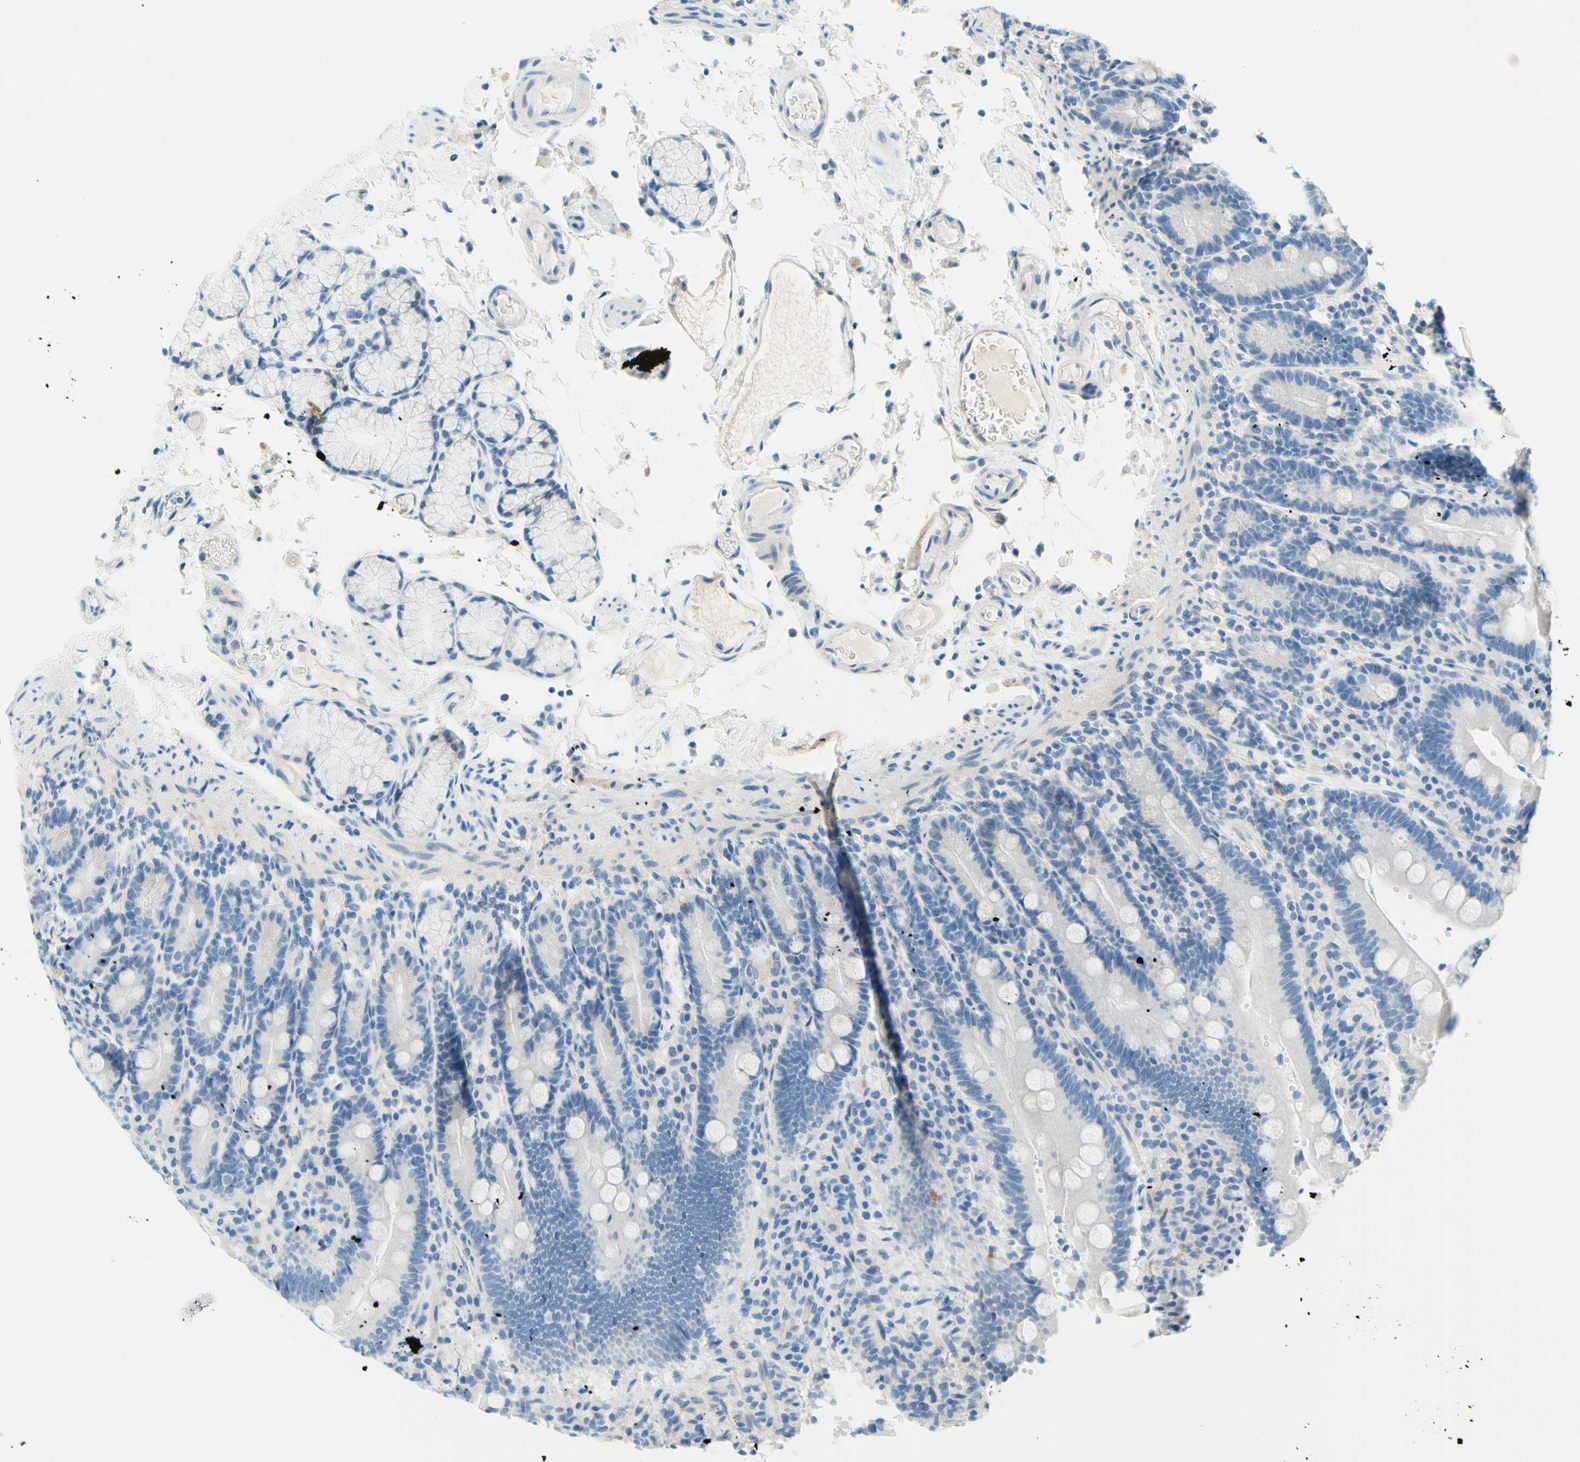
{"staining": {"intensity": "negative", "quantity": "none", "location": "none"}, "tissue": "duodenum", "cell_type": "Glandular cells", "image_type": "normal", "snomed": [{"axis": "morphology", "description": "Normal tissue, NOS"}, {"axis": "topography", "description": "Small intestine, NOS"}], "caption": "The image exhibits no significant positivity in glandular cells of duodenum.", "gene": "PASD1", "patient": {"sex": "female", "age": 71}}